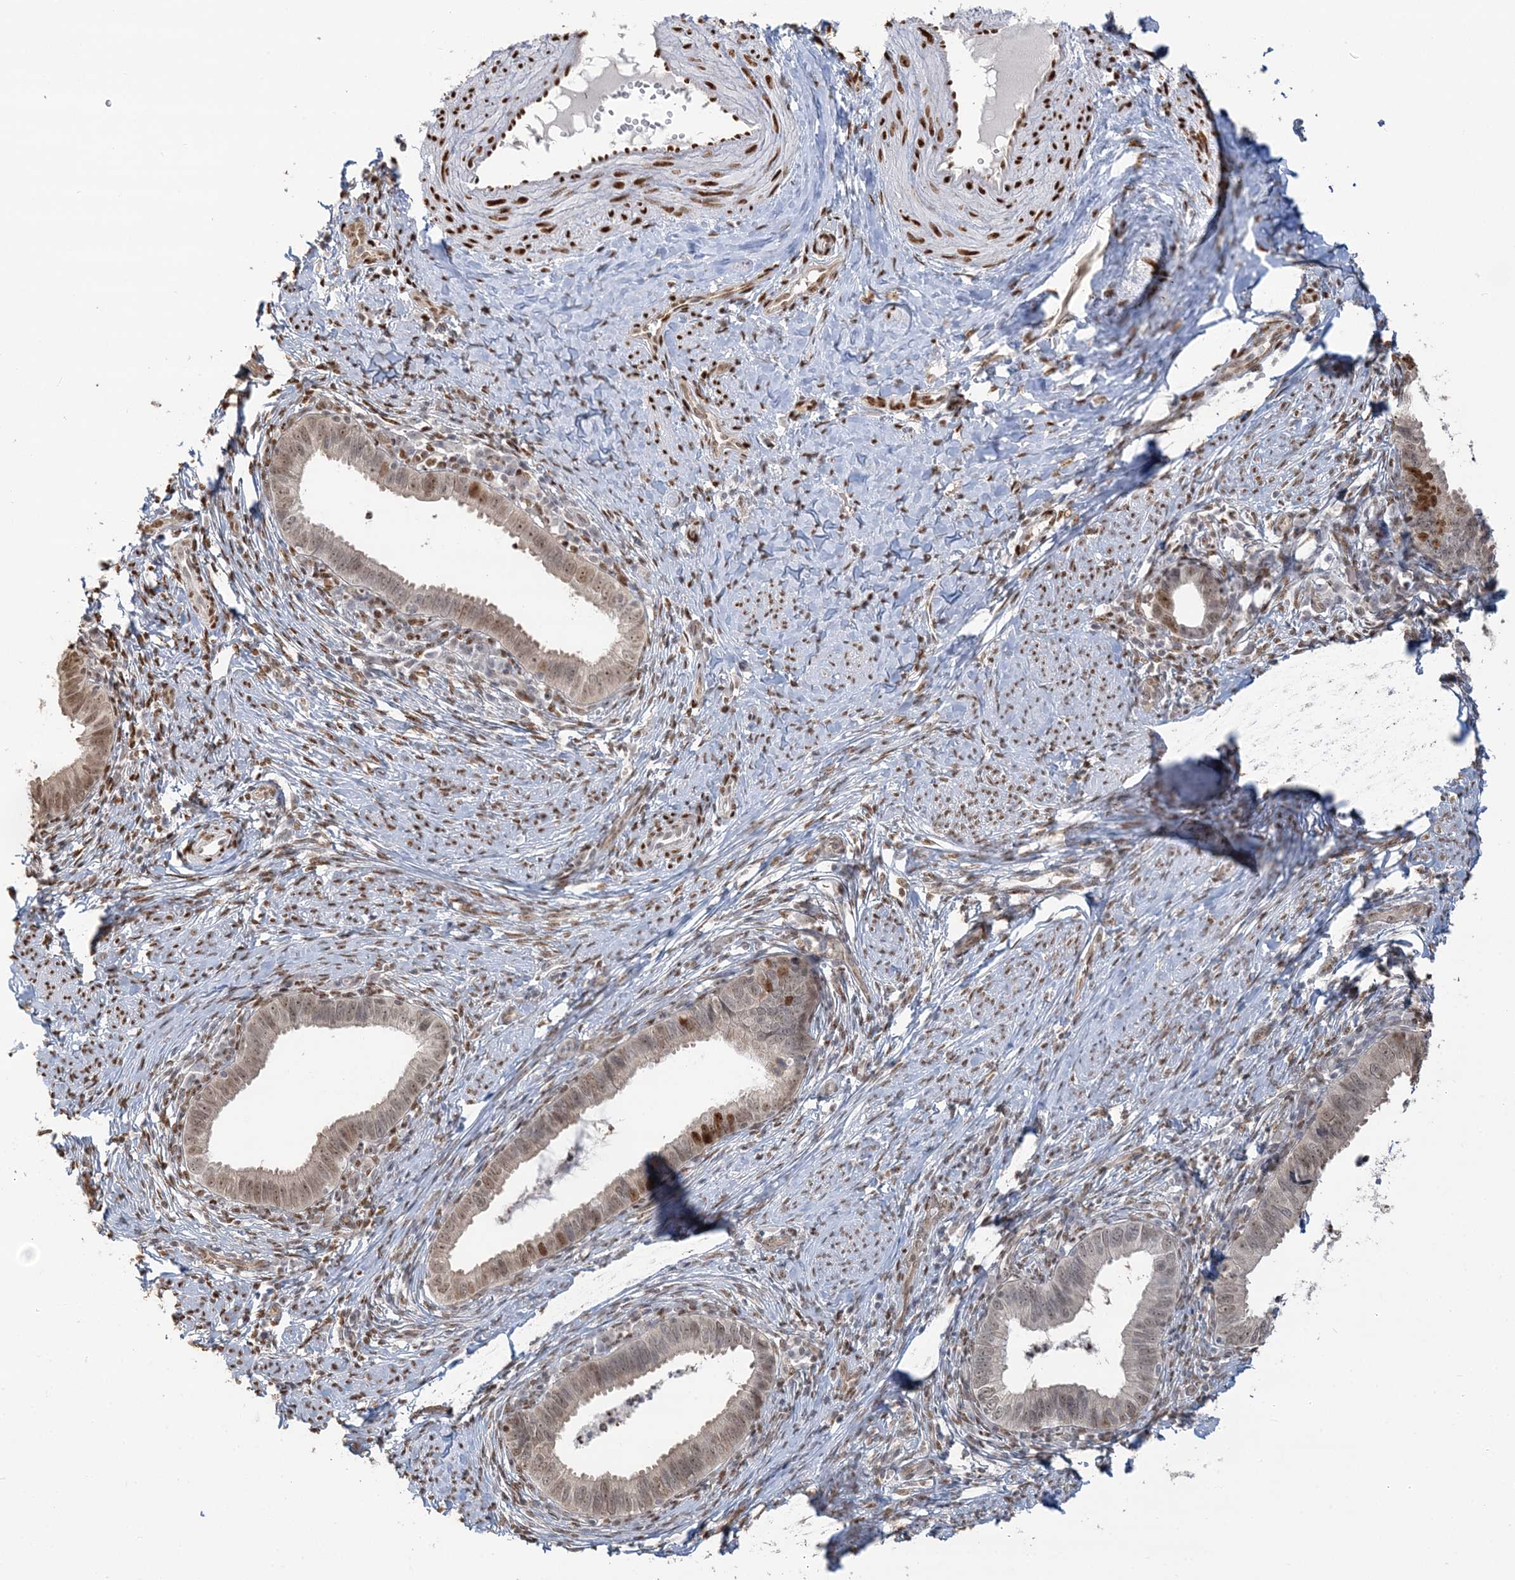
{"staining": {"intensity": "moderate", "quantity": "<25%", "location": "nuclear"}, "tissue": "cervical cancer", "cell_type": "Tumor cells", "image_type": "cancer", "snomed": [{"axis": "morphology", "description": "Adenocarcinoma, NOS"}, {"axis": "topography", "description": "Cervix"}], "caption": "The image exhibits a brown stain indicating the presence of a protein in the nuclear of tumor cells in cervical adenocarcinoma.", "gene": "SUMO2", "patient": {"sex": "female", "age": 36}}